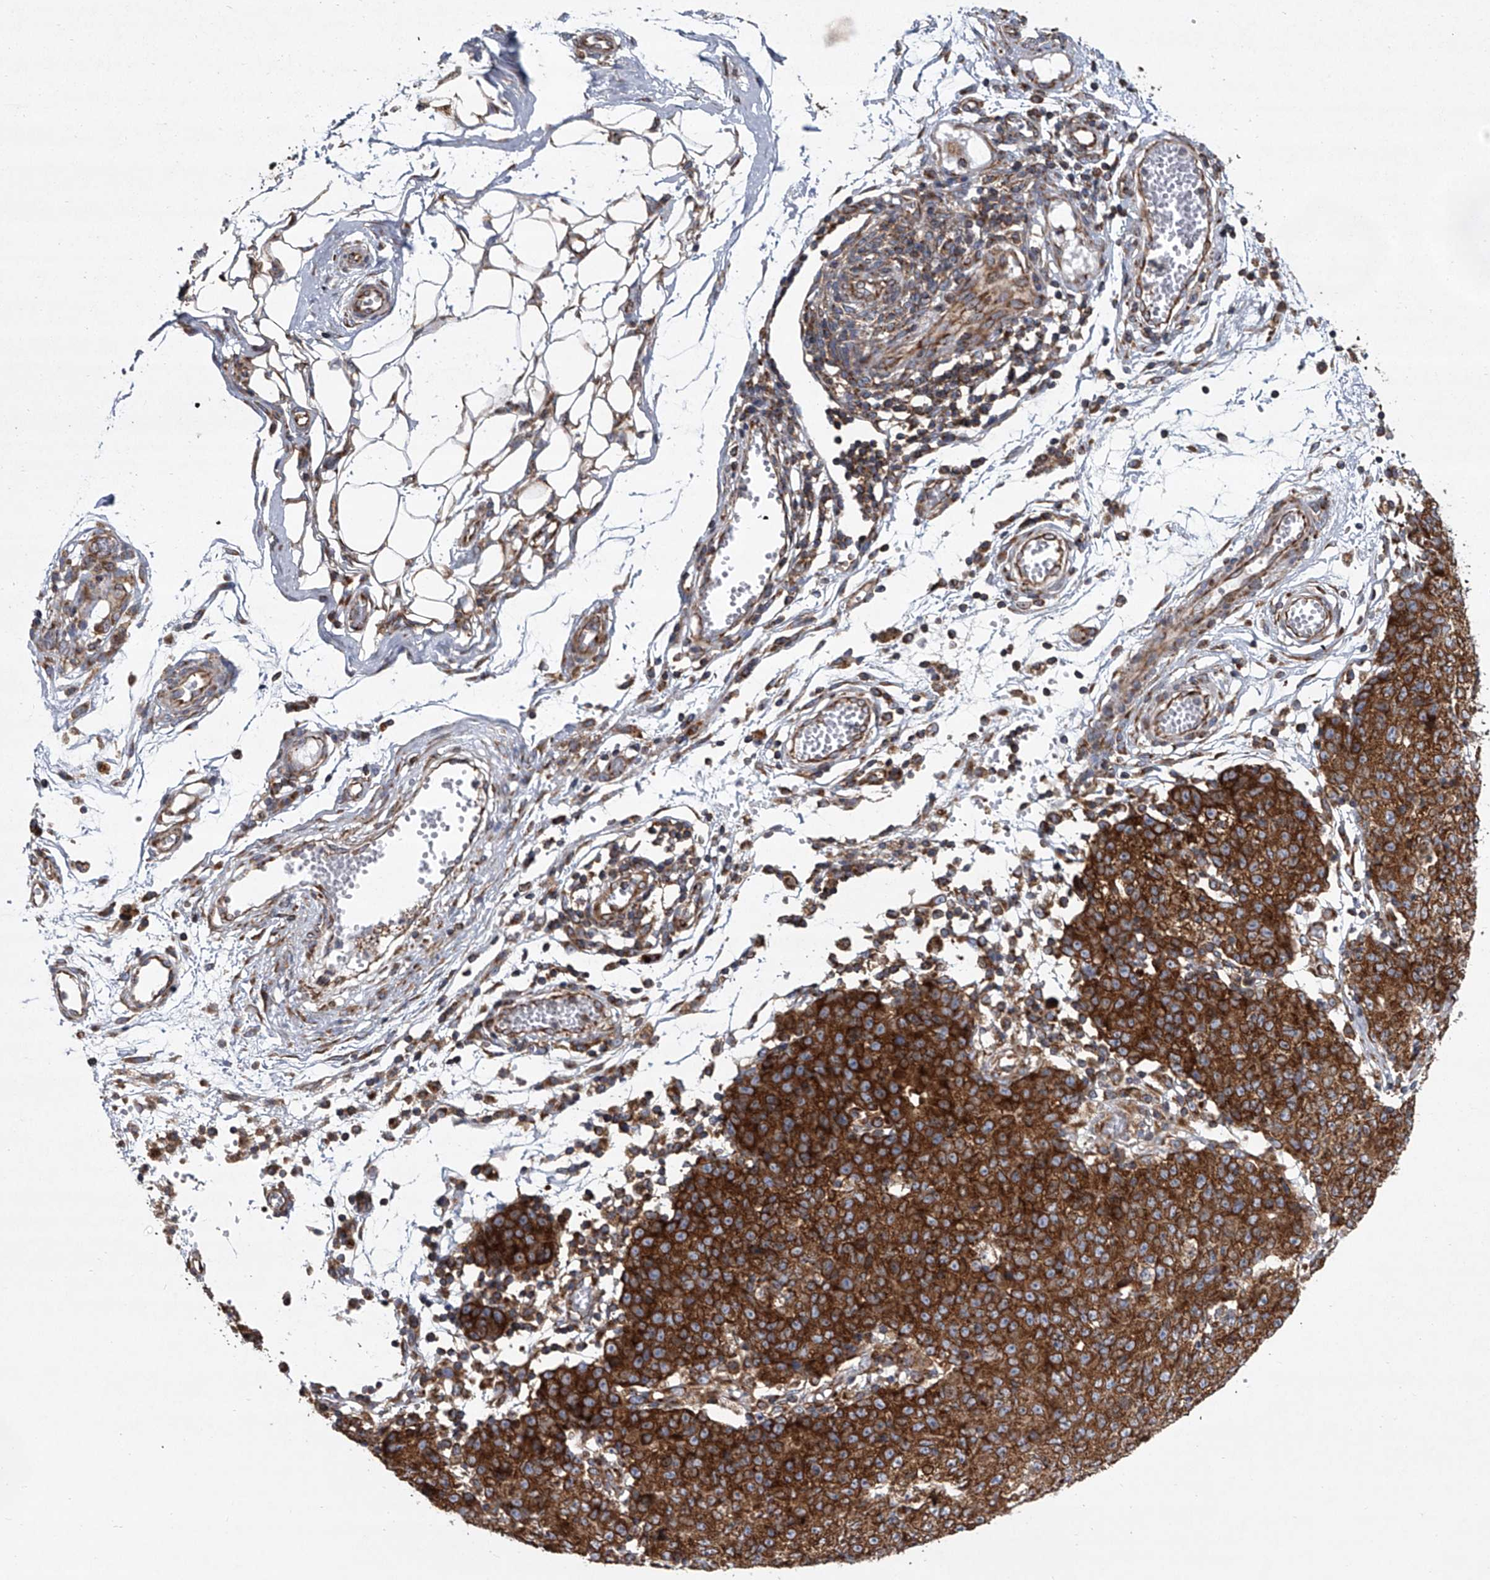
{"staining": {"intensity": "moderate", "quantity": ">75%", "location": "cytoplasmic/membranous"}, "tissue": "ovarian cancer", "cell_type": "Tumor cells", "image_type": "cancer", "snomed": [{"axis": "morphology", "description": "Carcinoma, endometroid"}, {"axis": "topography", "description": "Ovary"}], "caption": "Protein analysis of ovarian cancer (endometroid carcinoma) tissue displays moderate cytoplasmic/membranous positivity in approximately >75% of tumor cells.", "gene": "ZC3H15", "patient": {"sex": "female", "age": 42}}